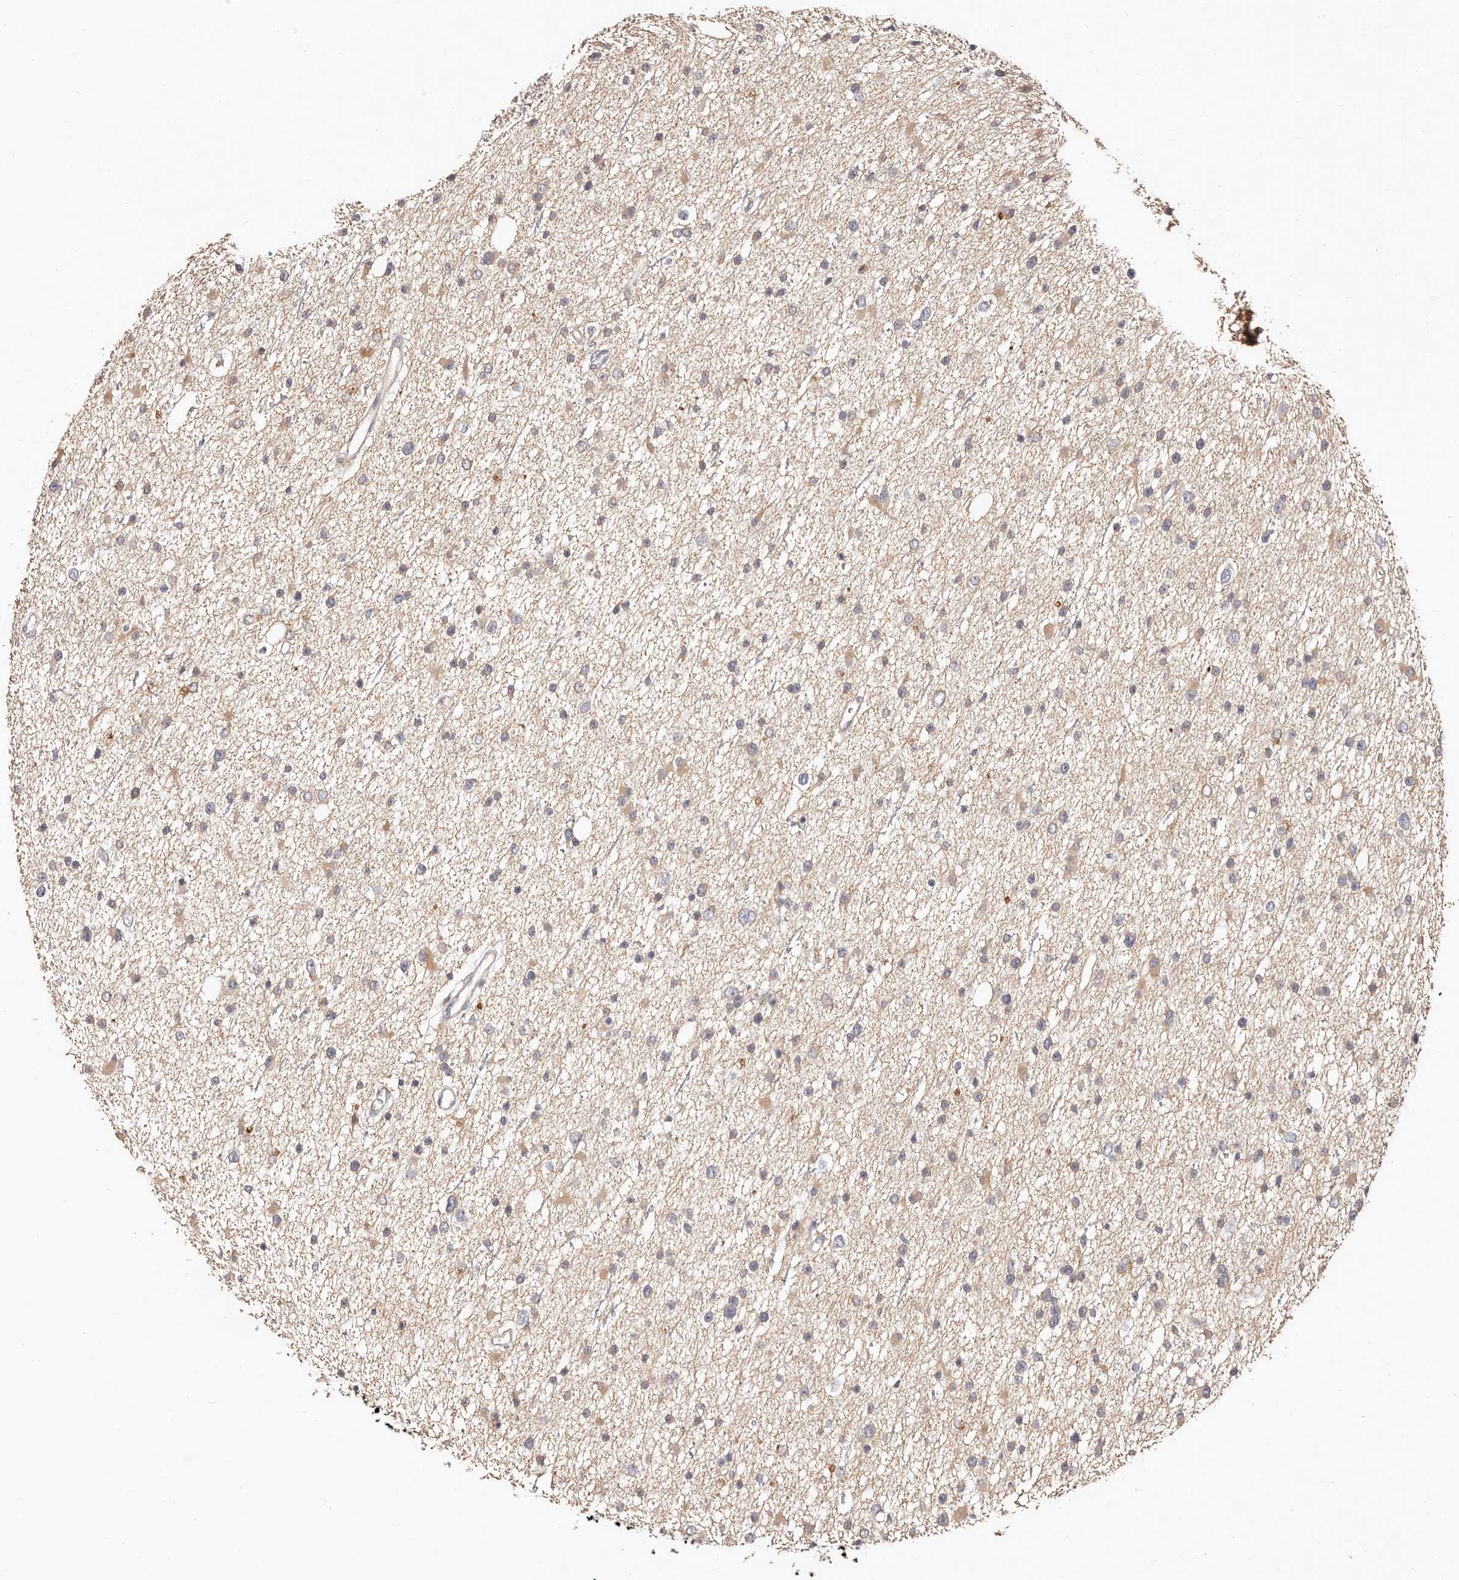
{"staining": {"intensity": "weak", "quantity": ">75%", "location": "cytoplasmic/membranous"}, "tissue": "glioma", "cell_type": "Tumor cells", "image_type": "cancer", "snomed": [{"axis": "morphology", "description": "Glioma, malignant, Low grade"}, {"axis": "topography", "description": "Cerebral cortex"}], "caption": "Brown immunohistochemical staining in human malignant glioma (low-grade) shows weak cytoplasmic/membranous positivity in approximately >75% of tumor cells.", "gene": "MAPK1", "patient": {"sex": "female", "age": 39}}